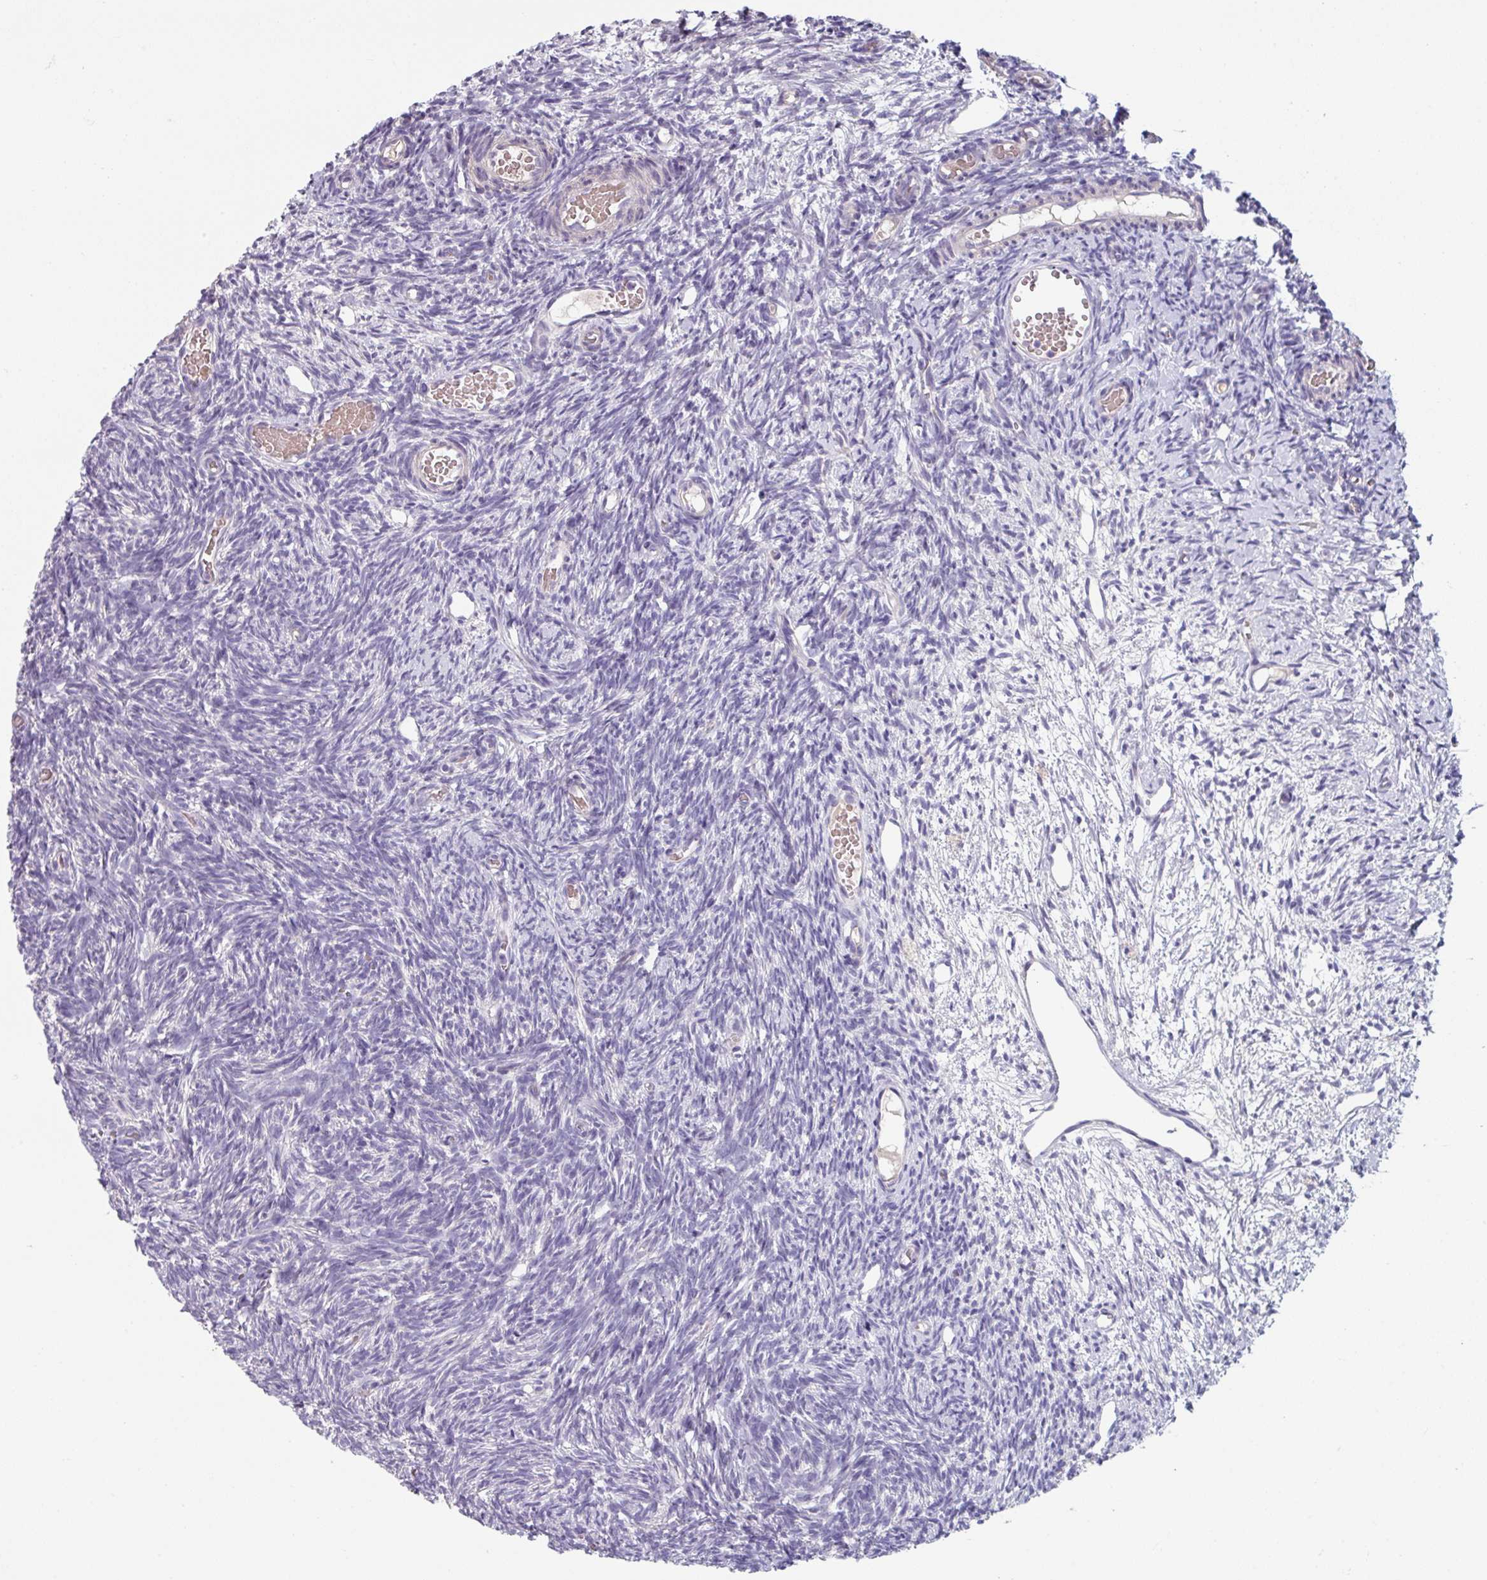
{"staining": {"intensity": "negative", "quantity": "none", "location": "none"}, "tissue": "ovary", "cell_type": "Follicle cells", "image_type": "normal", "snomed": [{"axis": "morphology", "description": "Normal tissue, NOS"}, {"axis": "topography", "description": "Ovary"}], "caption": "A micrograph of ovary stained for a protein displays no brown staining in follicle cells. The staining is performed using DAB (3,3'-diaminobenzidine) brown chromogen with nuclei counter-stained in using hematoxylin.", "gene": "TMEM132A", "patient": {"sex": "female", "age": 39}}